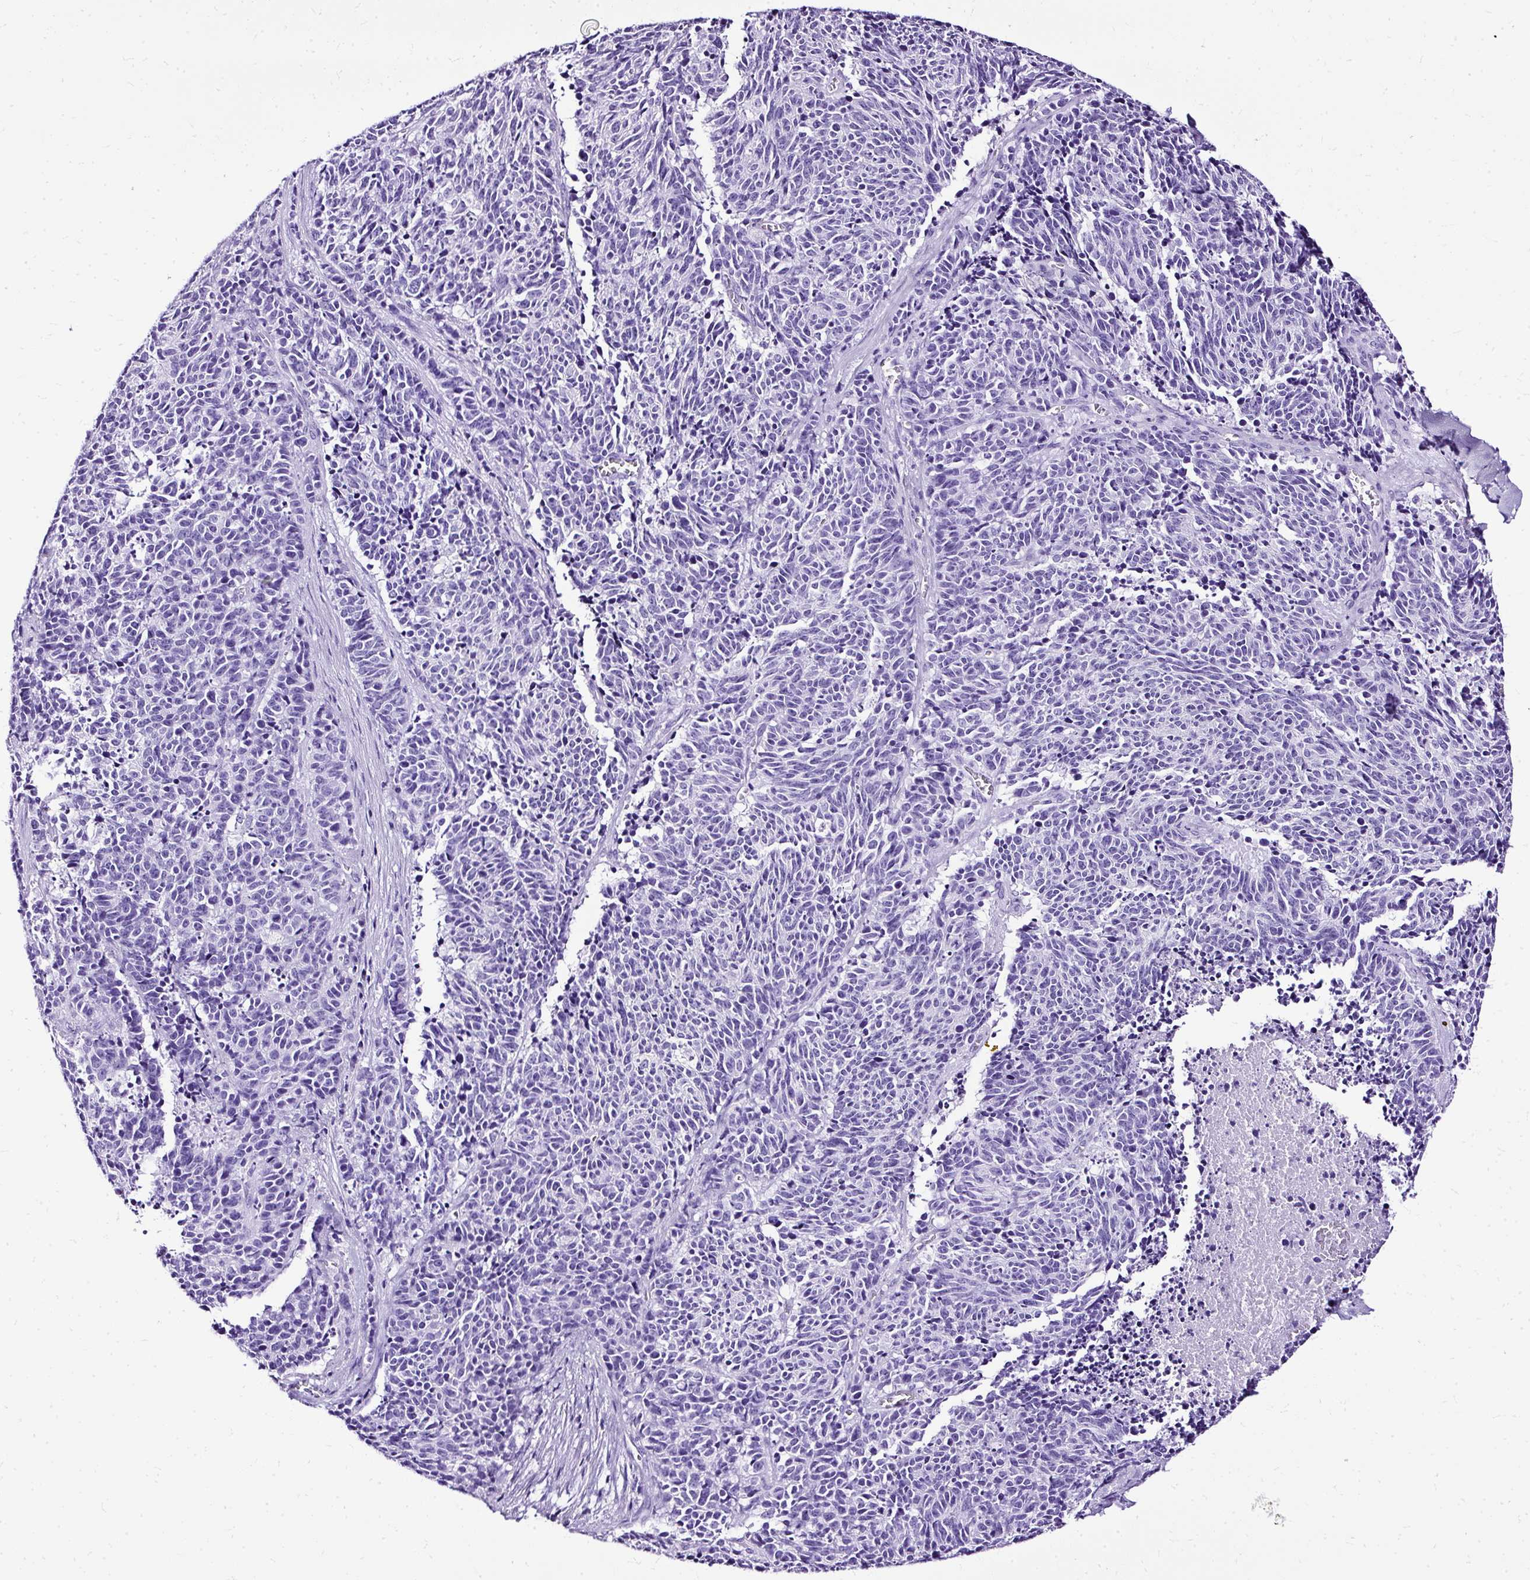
{"staining": {"intensity": "negative", "quantity": "none", "location": "none"}, "tissue": "cervical cancer", "cell_type": "Tumor cells", "image_type": "cancer", "snomed": [{"axis": "morphology", "description": "Squamous cell carcinoma, NOS"}, {"axis": "topography", "description": "Cervix"}], "caption": "Immunohistochemistry (IHC) image of human cervical cancer stained for a protein (brown), which shows no expression in tumor cells. (DAB immunohistochemistry (IHC) with hematoxylin counter stain).", "gene": "SLC8A2", "patient": {"sex": "female", "age": 29}}